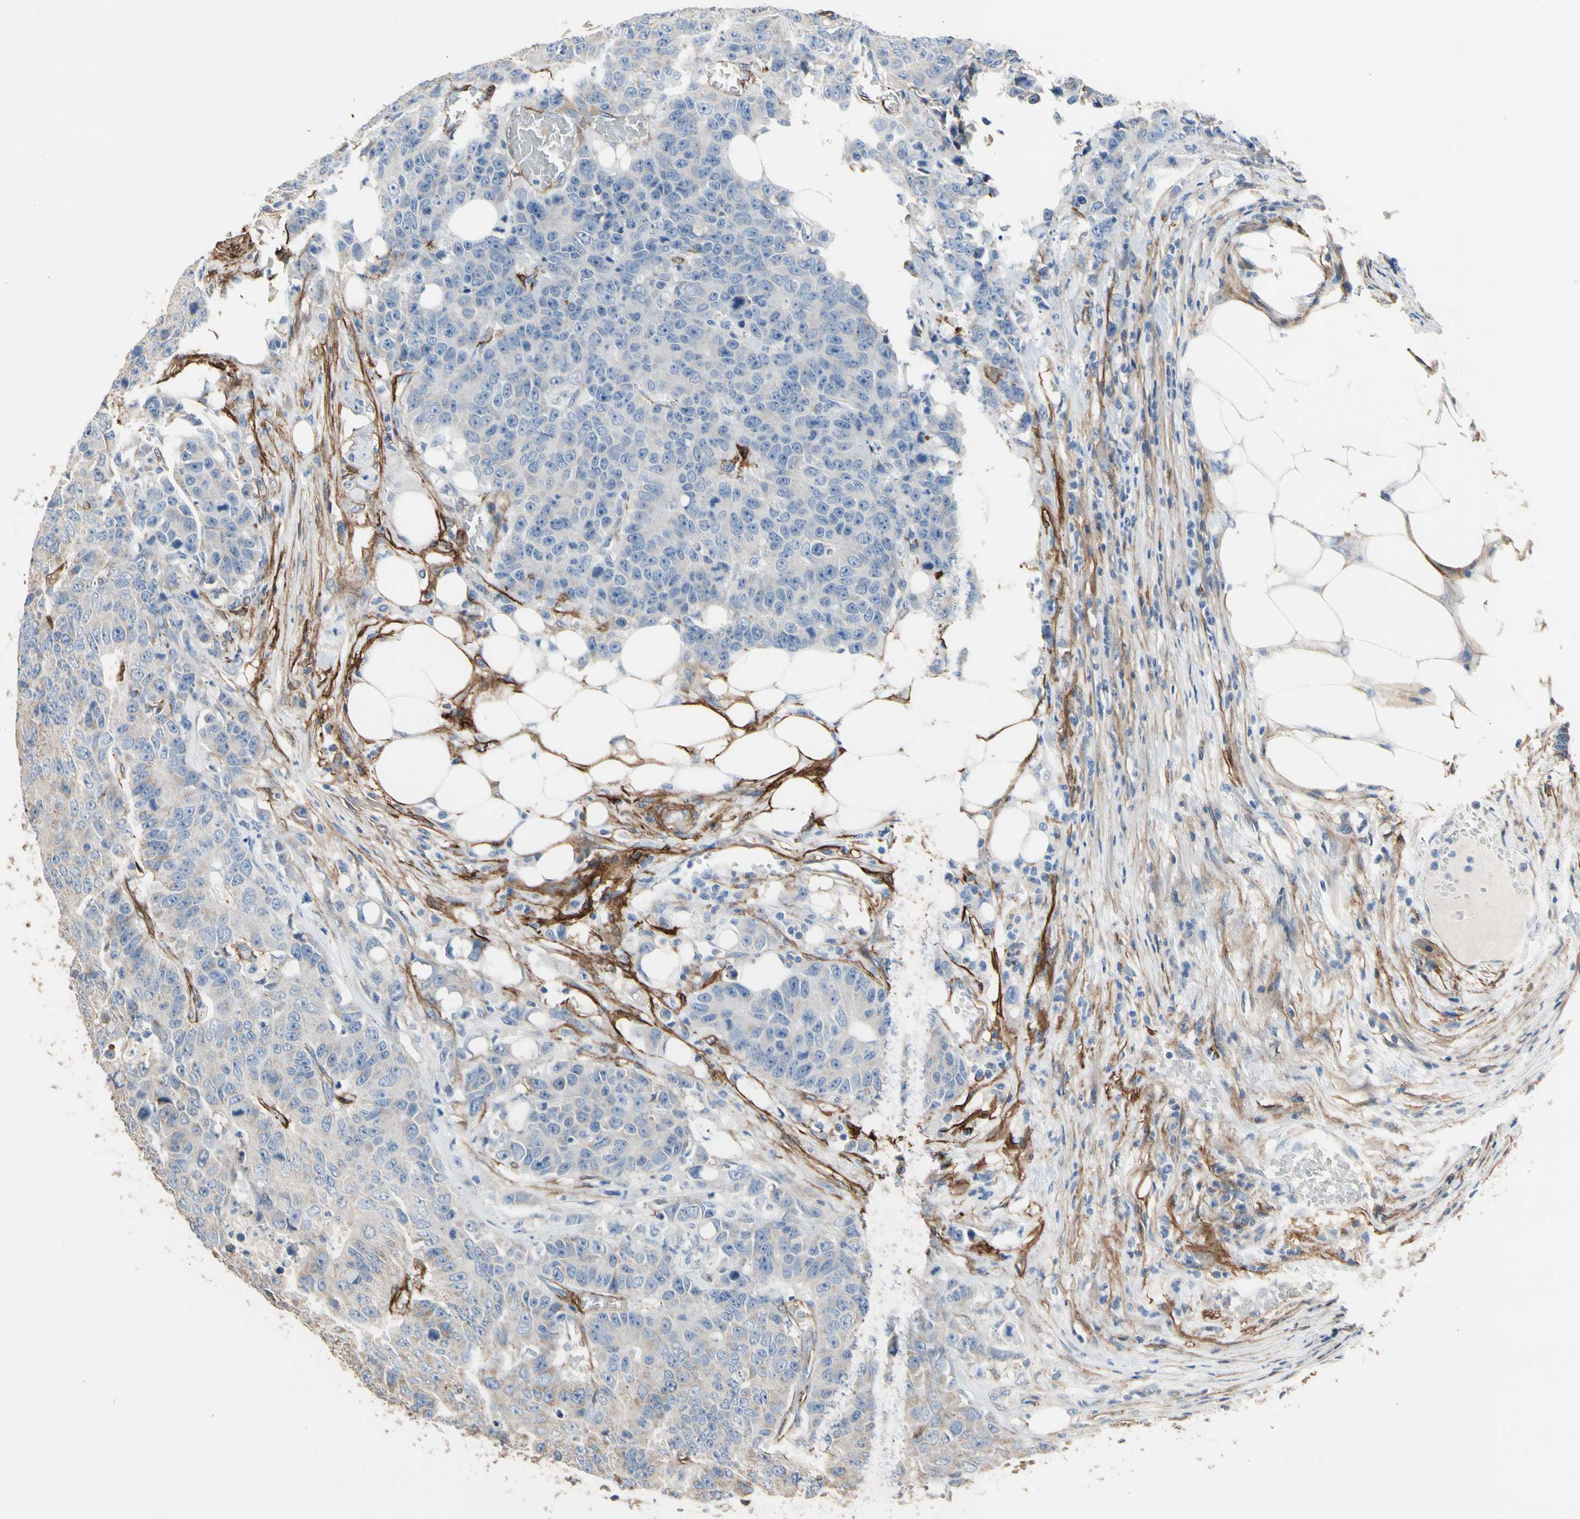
{"staining": {"intensity": "weak", "quantity": "25%-75%", "location": "cytoplasmic/membranous"}, "tissue": "colorectal cancer", "cell_type": "Tumor cells", "image_type": "cancer", "snomed": [{"axis": "morphology", "description": "Adenocarcinoma, NOS"}, {"axis": "topography", "description": "Colon"}], "caption": "Immunohistochemistry (IHC) micrograph of human colorectal cancer stained for a protein (brown), which exhibits low levels of weak cytoplasmic/membranous positivity in approximately 25%-75% of tumor cells.", "gene": "SUSD2", "patient": {"sex": "female", "age": 86}}